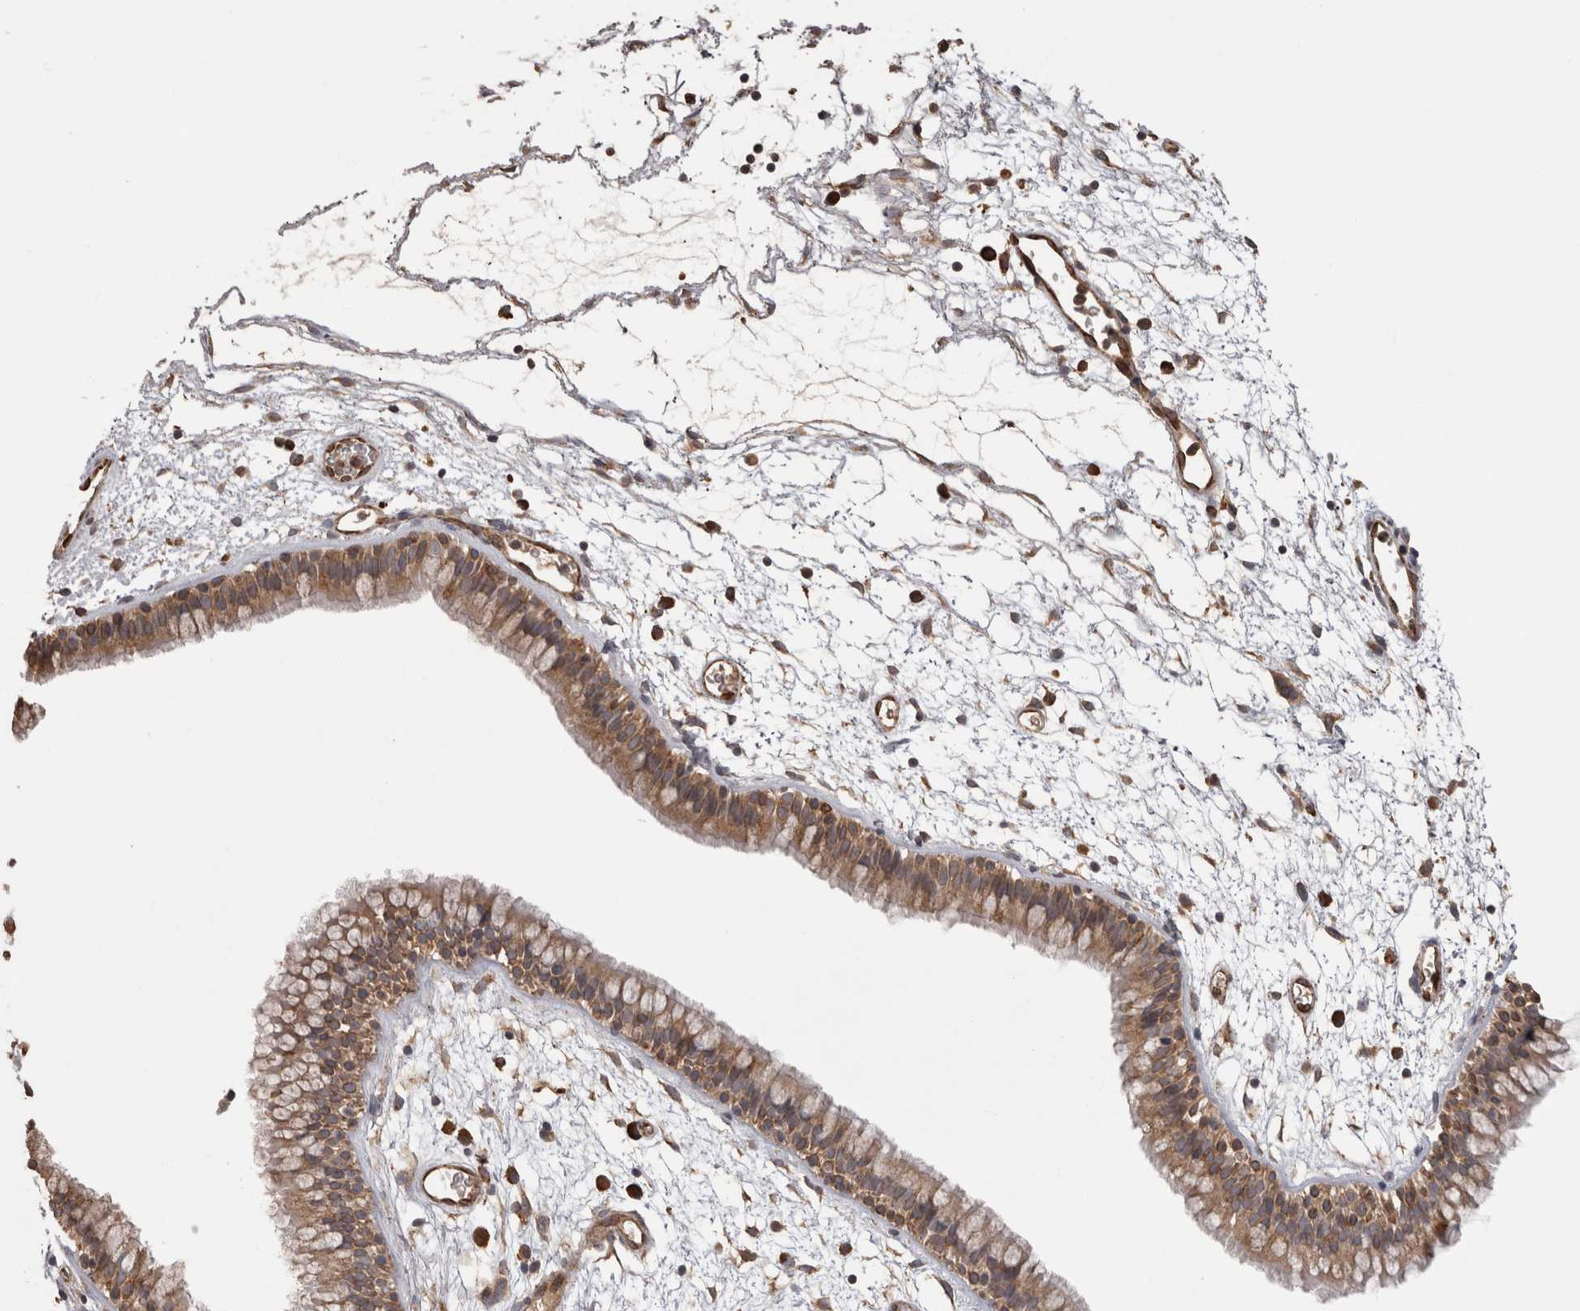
{"staining": {"intensity": "moderate", "quantity": ">75%", "location": "cytoplasmic/membranous"}, "tissue": "nasopharynx", "cell_type": "Respiratory epithelial cells", "image_type": "normal", "snomed": [{"axis": "morphology", "description": "Normal tissue, NOS"}, {"axis": "morphology", "description": "Inflammation, NOS"}, {"axis": "topography", "description": "Nasopharynx"}], "caption": "This photomicrograph exhibits unremarkable nasopharynx stained with immunohistochemistry (IHC) to label a protein in brown. The cytoplasmic/membranous of respiratory epithelial cells show moderate positivity for the protein. Nuclei are counter-stained blue.", "gene": "PON2", "patient": {"sex": "male", "age": 48}}